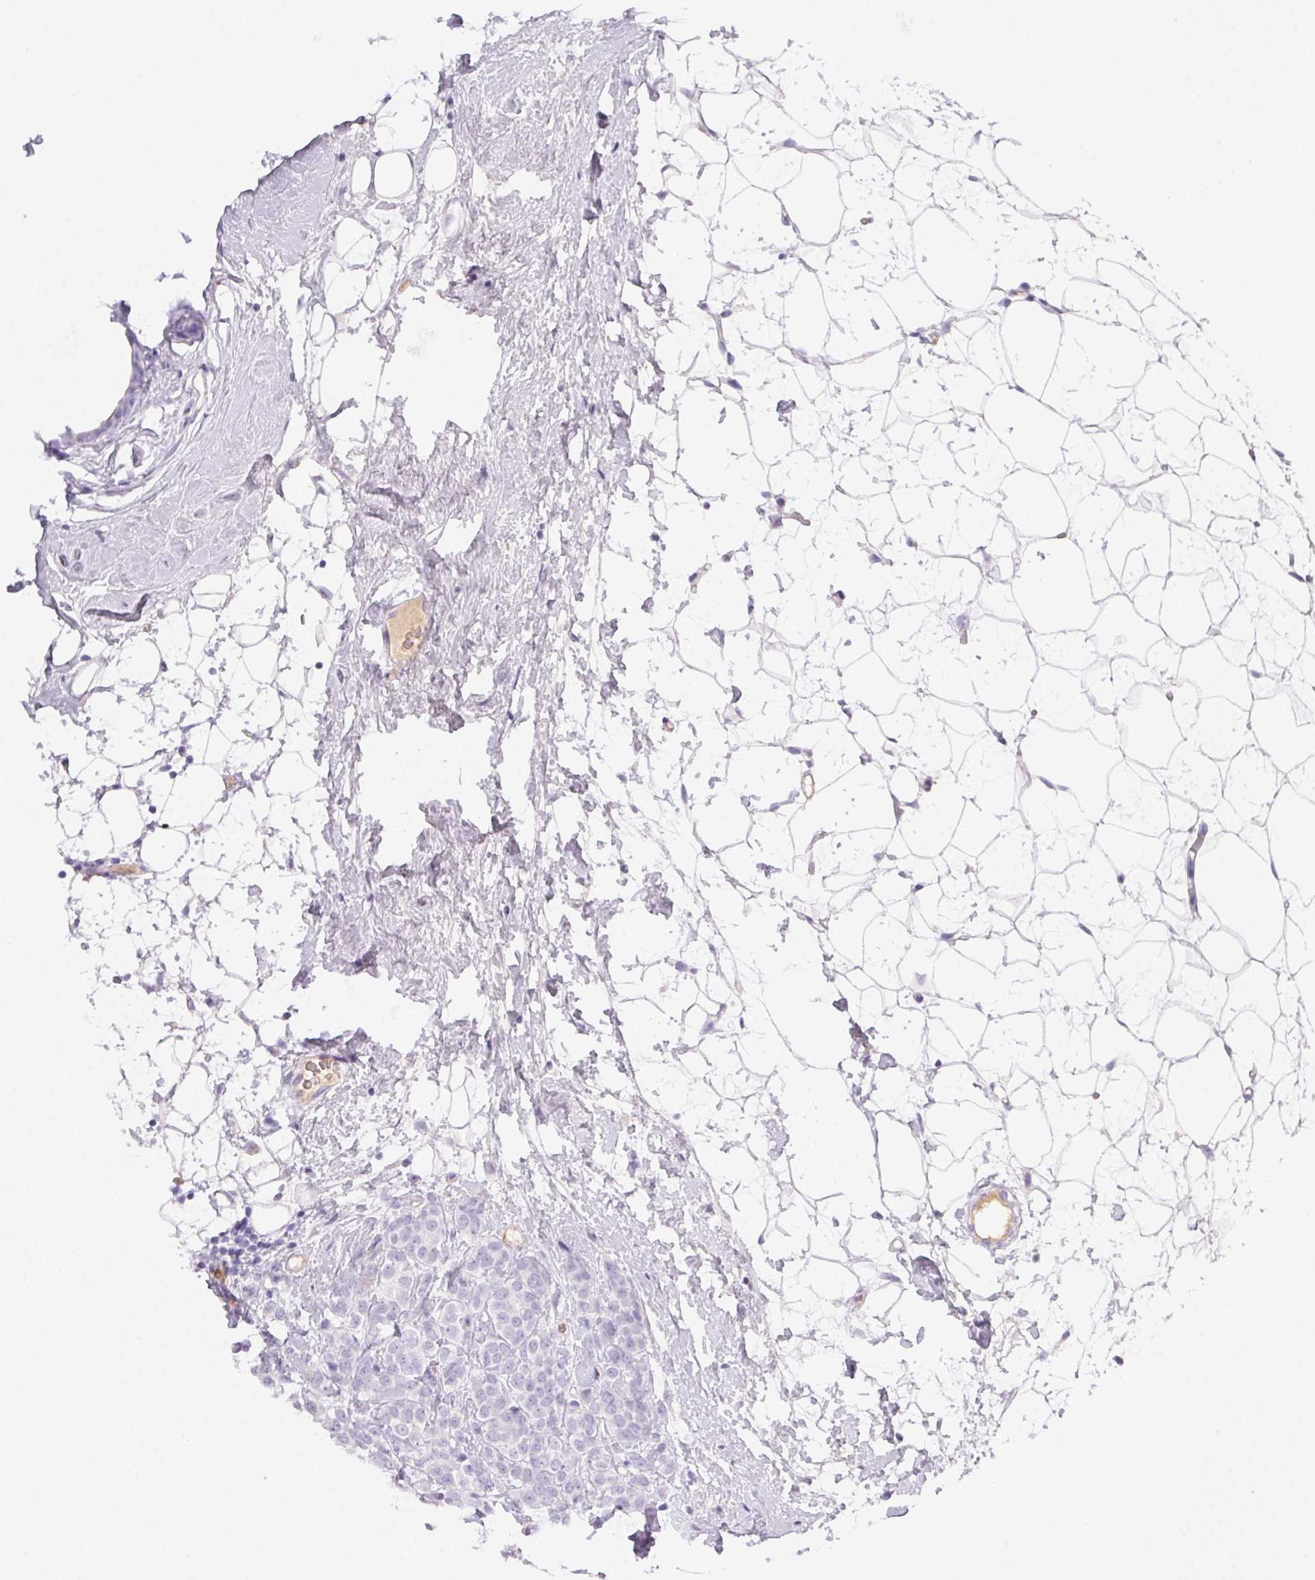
{"staining": {"intensity": "negative", "quantity": "none", "location": "none"}, "tissue": "breast cancer", "cell_type": "Tumor cells", "image_type": "cancer", "snomed": [{"axis": "morphology", "description": "Lobular carcinoma"}, {"axis": "topography", "description": "Breast"}], "caption": "This is an immunohistochemistry (IHC) histopathology image of human lobular carcinoma (breast). There is no positivity in tumor cells.", "gene": "PADI4", "patient": {"sex": "female", "age": 49}}